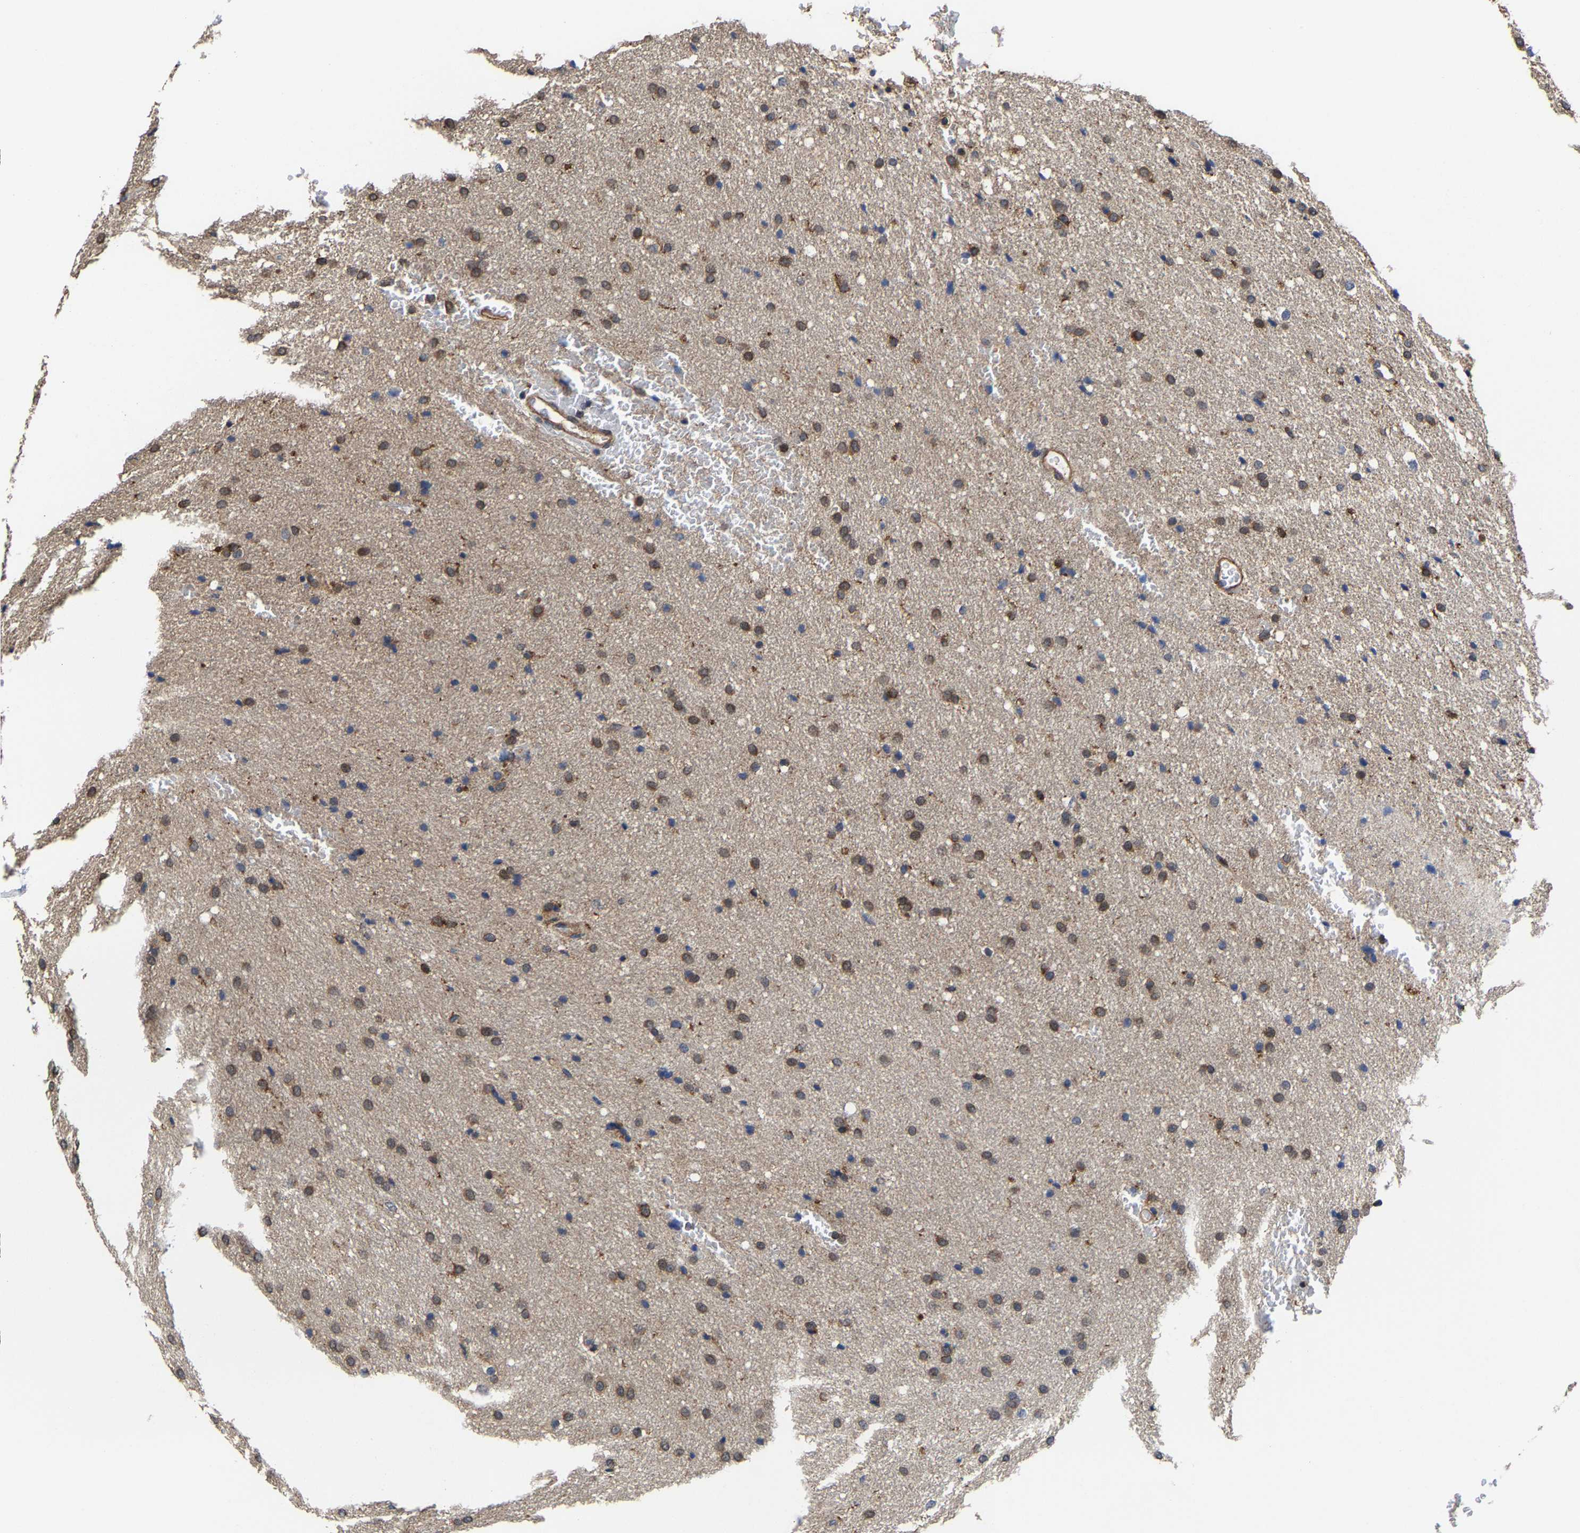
{"staining": {"intensity": "moderate", "quantity": ">75%", "location": "cytoplasmic/membranous"}, "tissue": "glioma", "cell_type": "Tumor cells", "image_type": "cancer", "snomed": [{"axis": "morphology", "description": "Glioma, malignant, Low grade"}, {"axis": "topography", "description": "Brain"}], "caption": "A brown stain shows moderate cytoplasmic/membranous positivity of a protein in glioma tumor cells.", "gene": "PFKFB3", "patient": {"sex": "female", "age": 37}}